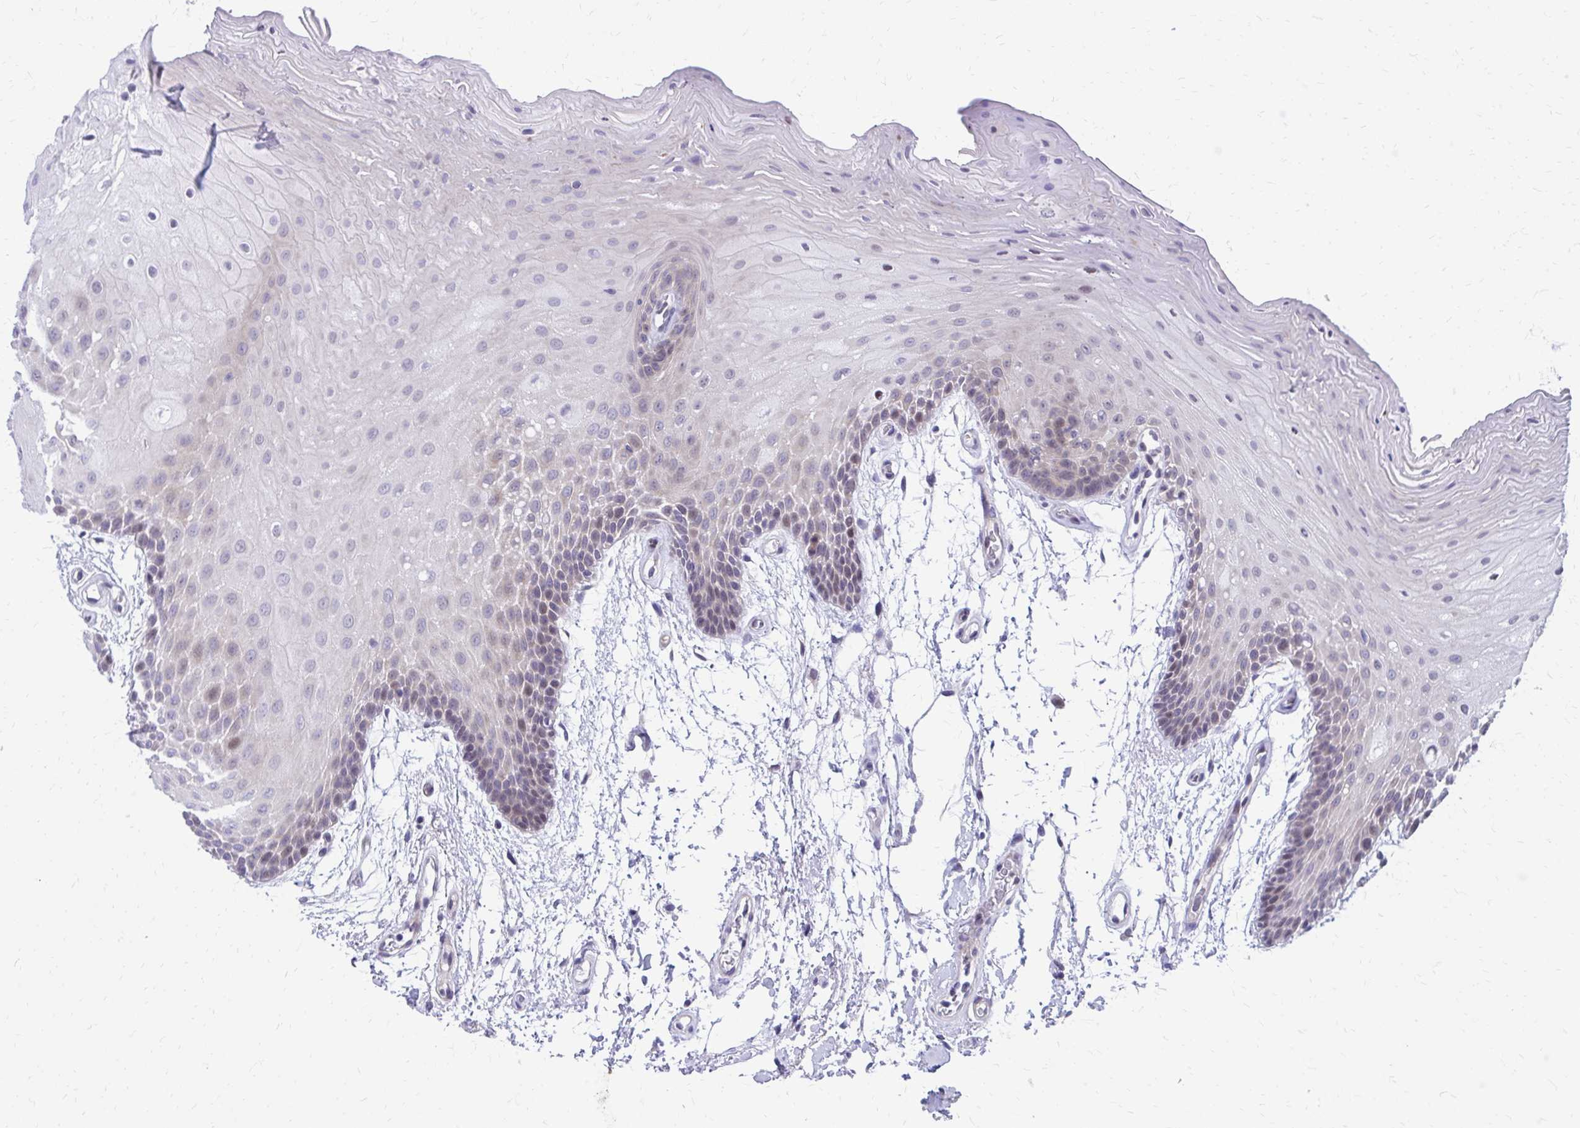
{"staining": {"intensity": "negative", "quantity": "none", "location": "none"}, "tissue": "oral mucosa", "cell_type": "Squamous epithelial cells", "image_type": "normal", "snomed": [{"axis": "morphology", "description": "Normal tissue, NOS"}, {"axis": "morphology", "description": "Squamous cell carcinoma, NOS"}, {"axis": "topography", "description": "Oral tissue"}, {"axis": "topography", "description": "Tounge, NOS"}, {"axis": "topography", "description": "Head-Neck"}], "caption": "A high-resolution image shows immunohistochemistry staining of unremarkable oral mucosa, which reveals no significant expression in squamous epithelial cells.", "gene": "ANKRD30B", "patient": {"sex": "male", "age": 62}}